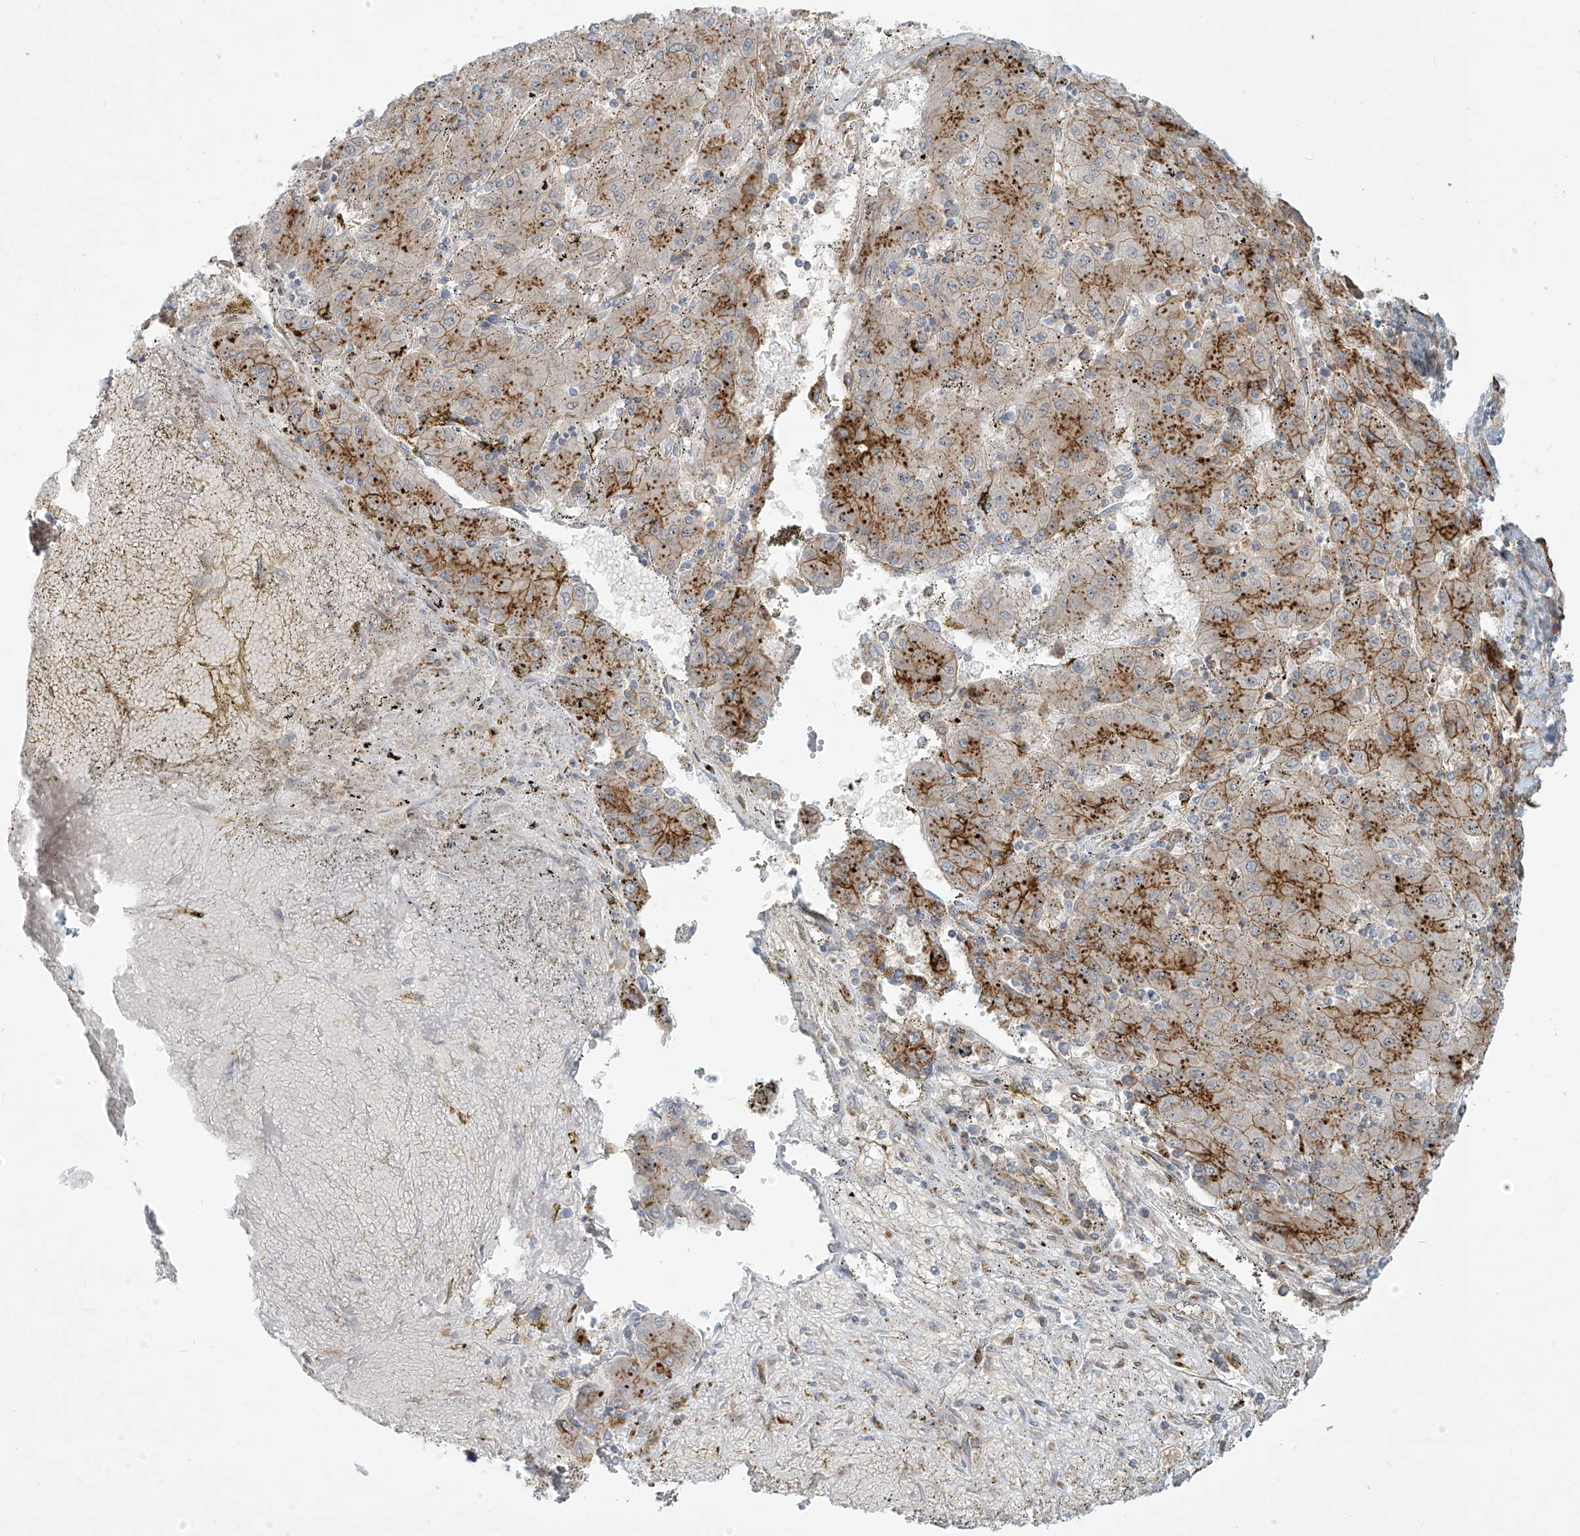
{"staining": {"intensity": "strong", "quantity": "<25%", "location": "cytoplasmic/membranous"}, "tissue": "liver cancer", "cell_type": "Tumor cells", "image_type": "cancer", "snomed": [{"axis": "morphology", "description": "Carcinoma, Hepatocellular, NOS"}, {"axis": "topography", "description": "Liver"}], "caption": "The photomicrograph shows staining of liver cancer, revealing strong cytoplasmic/membranous protein expression (brown color) within tumor cells. The staining is performed using DAB brown chromogen to label protein expression. The nuclei are counter-stained blue using hematoxylin.", "gene": "LZTS3", "patient": {"sex": "male", "age": 72}}